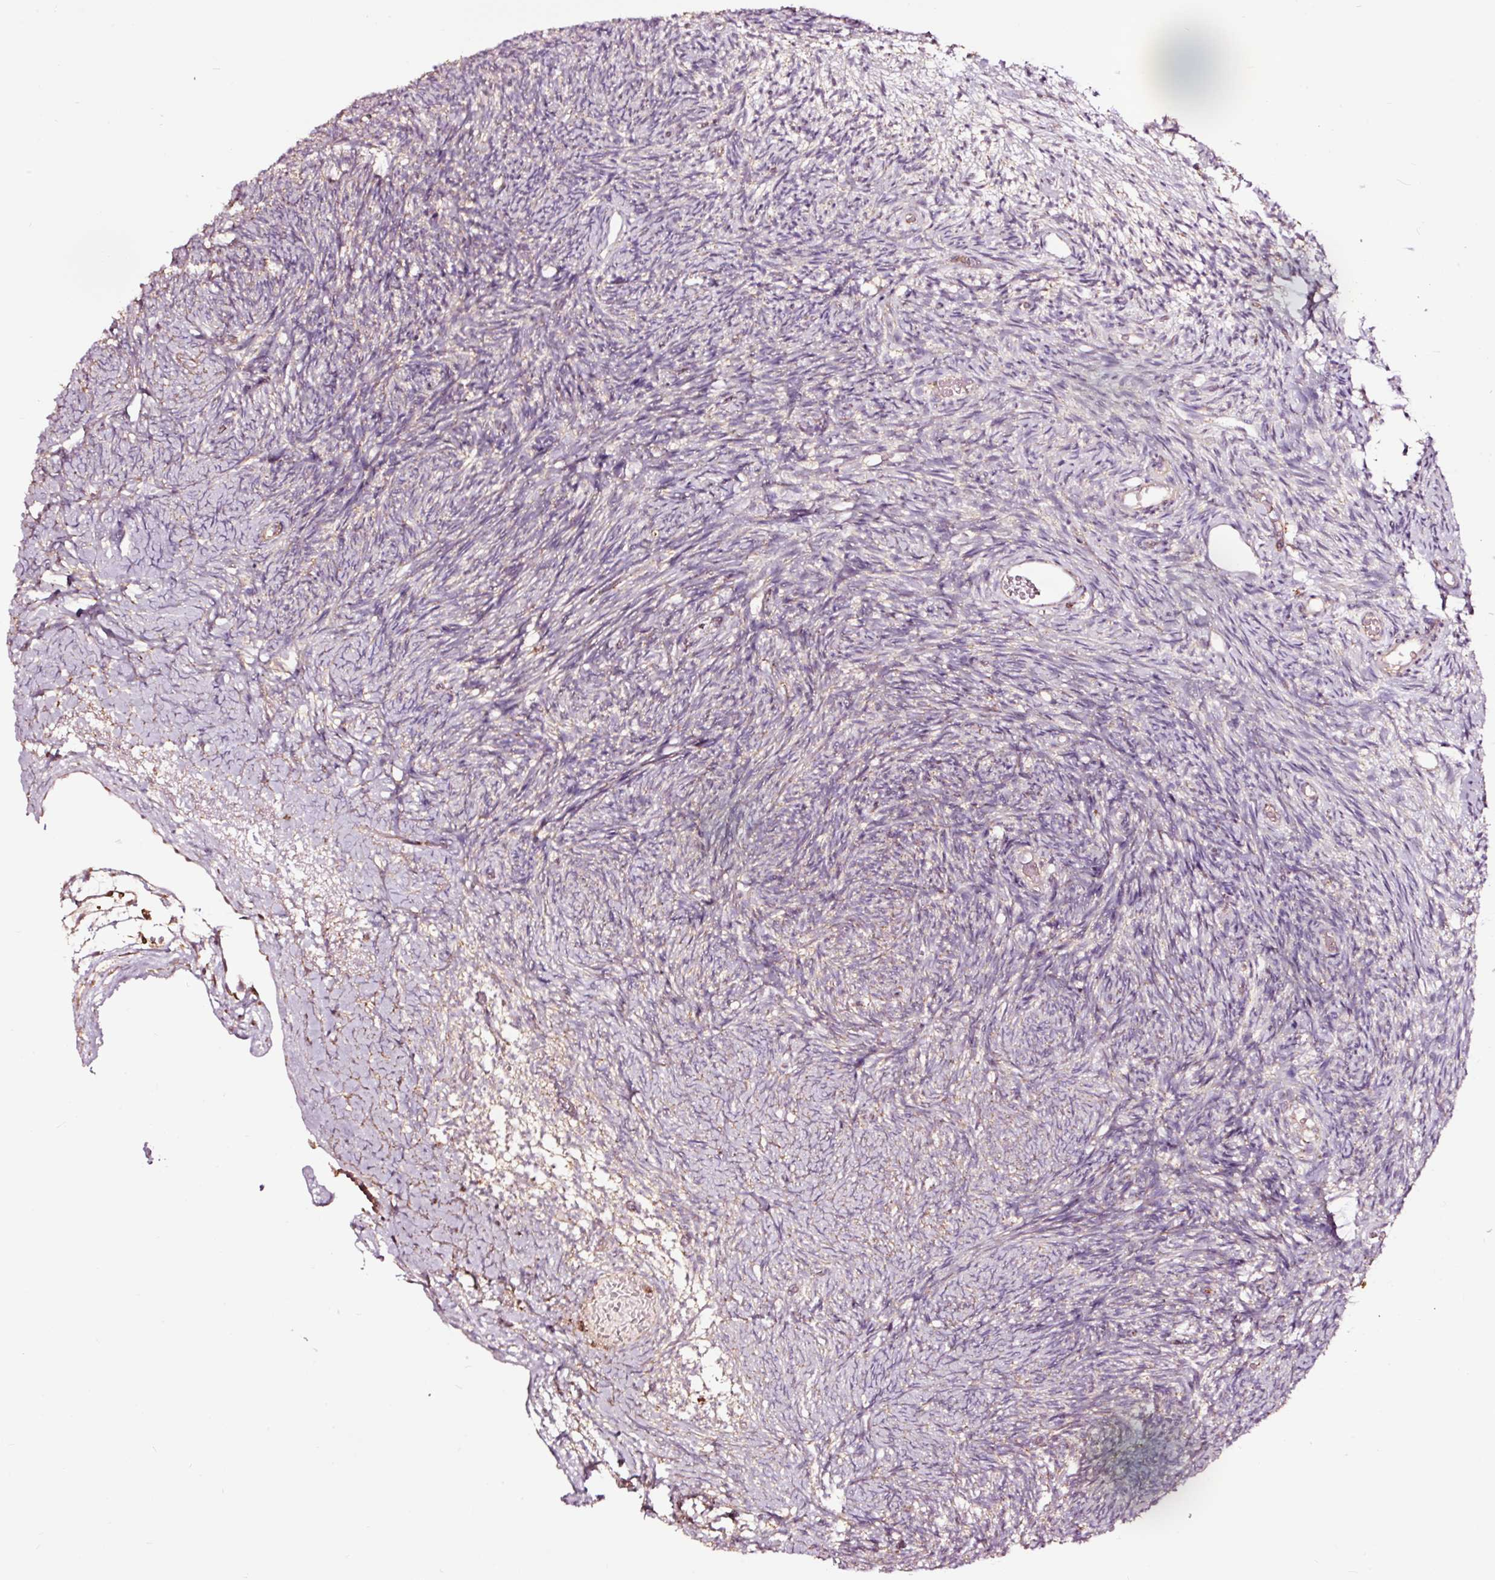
{"staining": {"intensity": "strong", "quantity": "25%-75%", "location": "cytoplasmic/membranous"}, "tissue": "ovary", "cell_type": "Follicle cells", "image_type": "normal", "snomed": [{"axis": "morphology", "description": "Normal tissue, NOS"}, {"axis": "topography", "description": "Ovary"}], "caption": "A histopathology image of human ovary stained for a protein demonstrates strong cytoplasmic/membranous brown staining in follicle cells. (Stains: DAB (3,3'-diaminobenzidine) in brown, nuclei in blue, Microscopy: brightfield microscopy at high magnification).", "gene": "TPM1", "patient": {"sex": "female", "age": 39}}